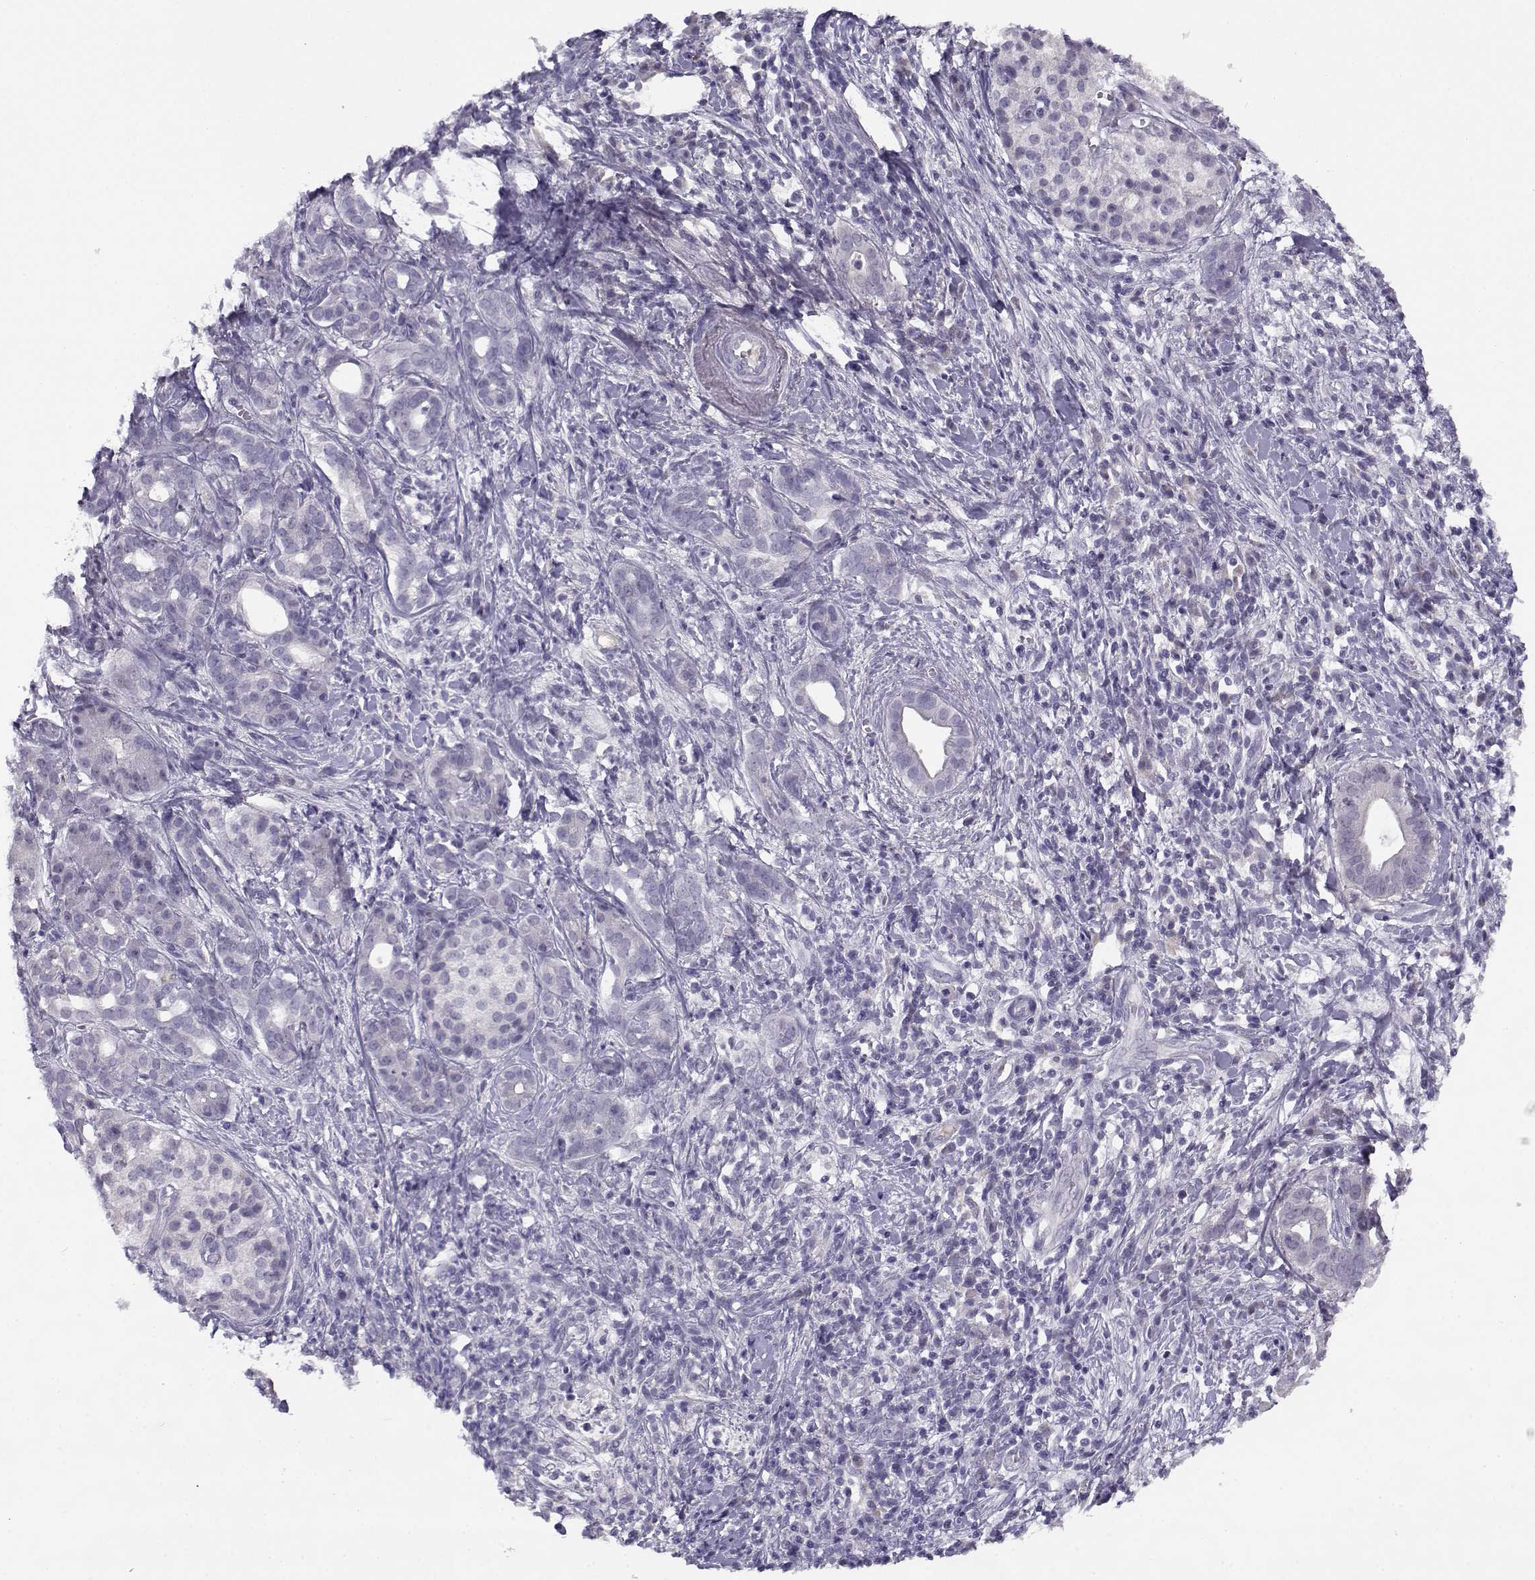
{"staining": {"intensity": "negative", "quantity": "none", "location": "none"}, "tissue": "pancreatic cancer", "cell_type": "Tumor cells", "image_type": "cancer", "snomed": [{"axis": "morphology", "description": "Adenocarcinoma, NOS"}, {"axis": "topography", "description": "Pancreas"}], "caption": "This is a image of IHC staining of pancreatic cancer, which shows no positivity in tumor cells.", "gene": "CFAP77", "patient": {"sex": "male", "age": 61}}